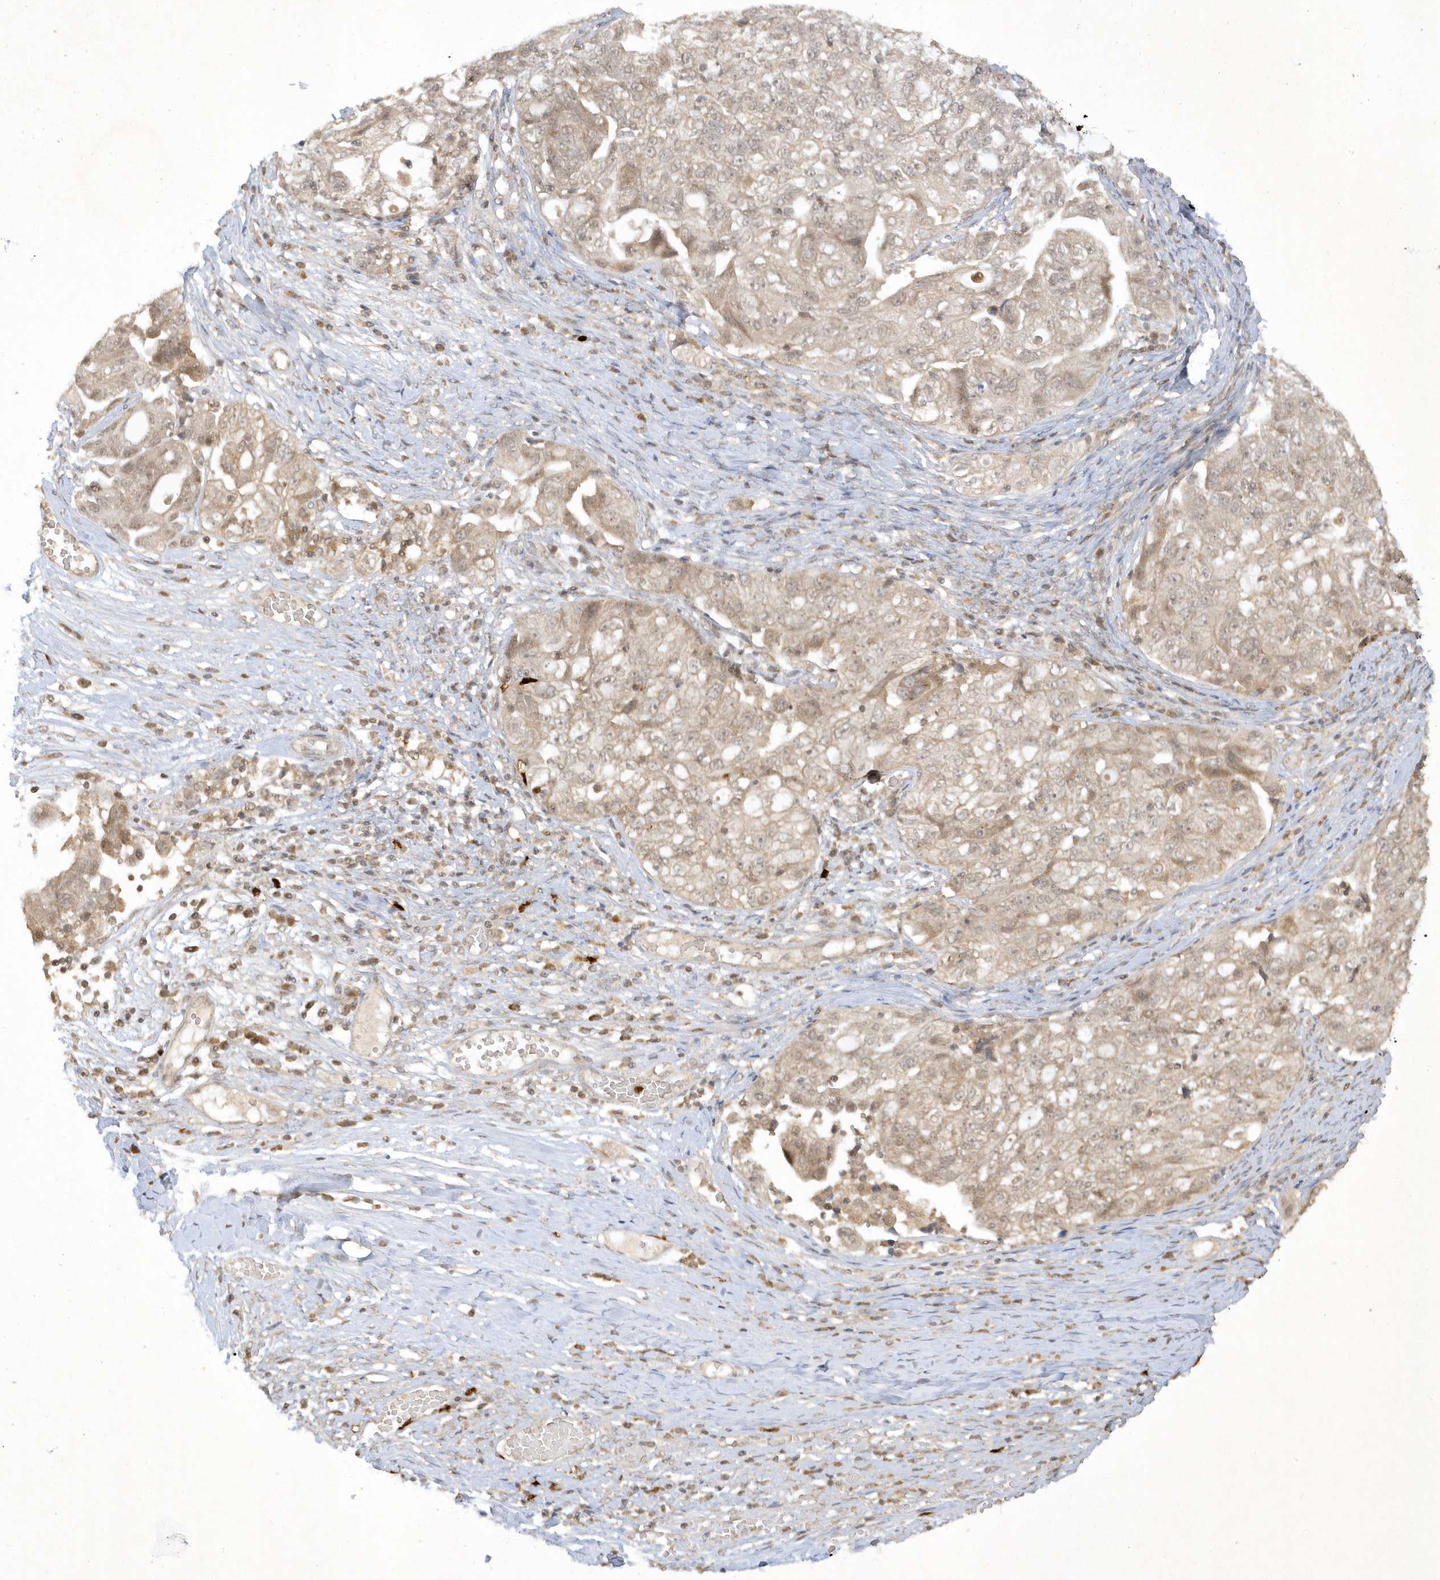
{"staining": {"intensity": "weak", "quantity": ">75%", "location": "cytoplasmic/membranous"}, "tissue": "ovarian cancer", "cell_type": "Tumor cells", "image_type": "cancer", "snomed": [{"axis": "morphology", "description": "Carcinoma, NOS"}, {"axis": "morphology", "description": "Cystadenocarcinoma, serous, NOS"}, {"axis": "topography", "description": "Ovary"}], "caption": "A low amount of weak cytoplasmic/membranous positivity is identified in about >75% of tumor cells in serous cystadenocarcinoma (ovarian) tissue. Using DAB (3,3'-diaminobenzidine) (brown) and hematoxylin (blue) stains, captured at high magnification using brightfield microscopy.", "gene": "ZNF213", "patient": {"sex": "female", "age": 69}}